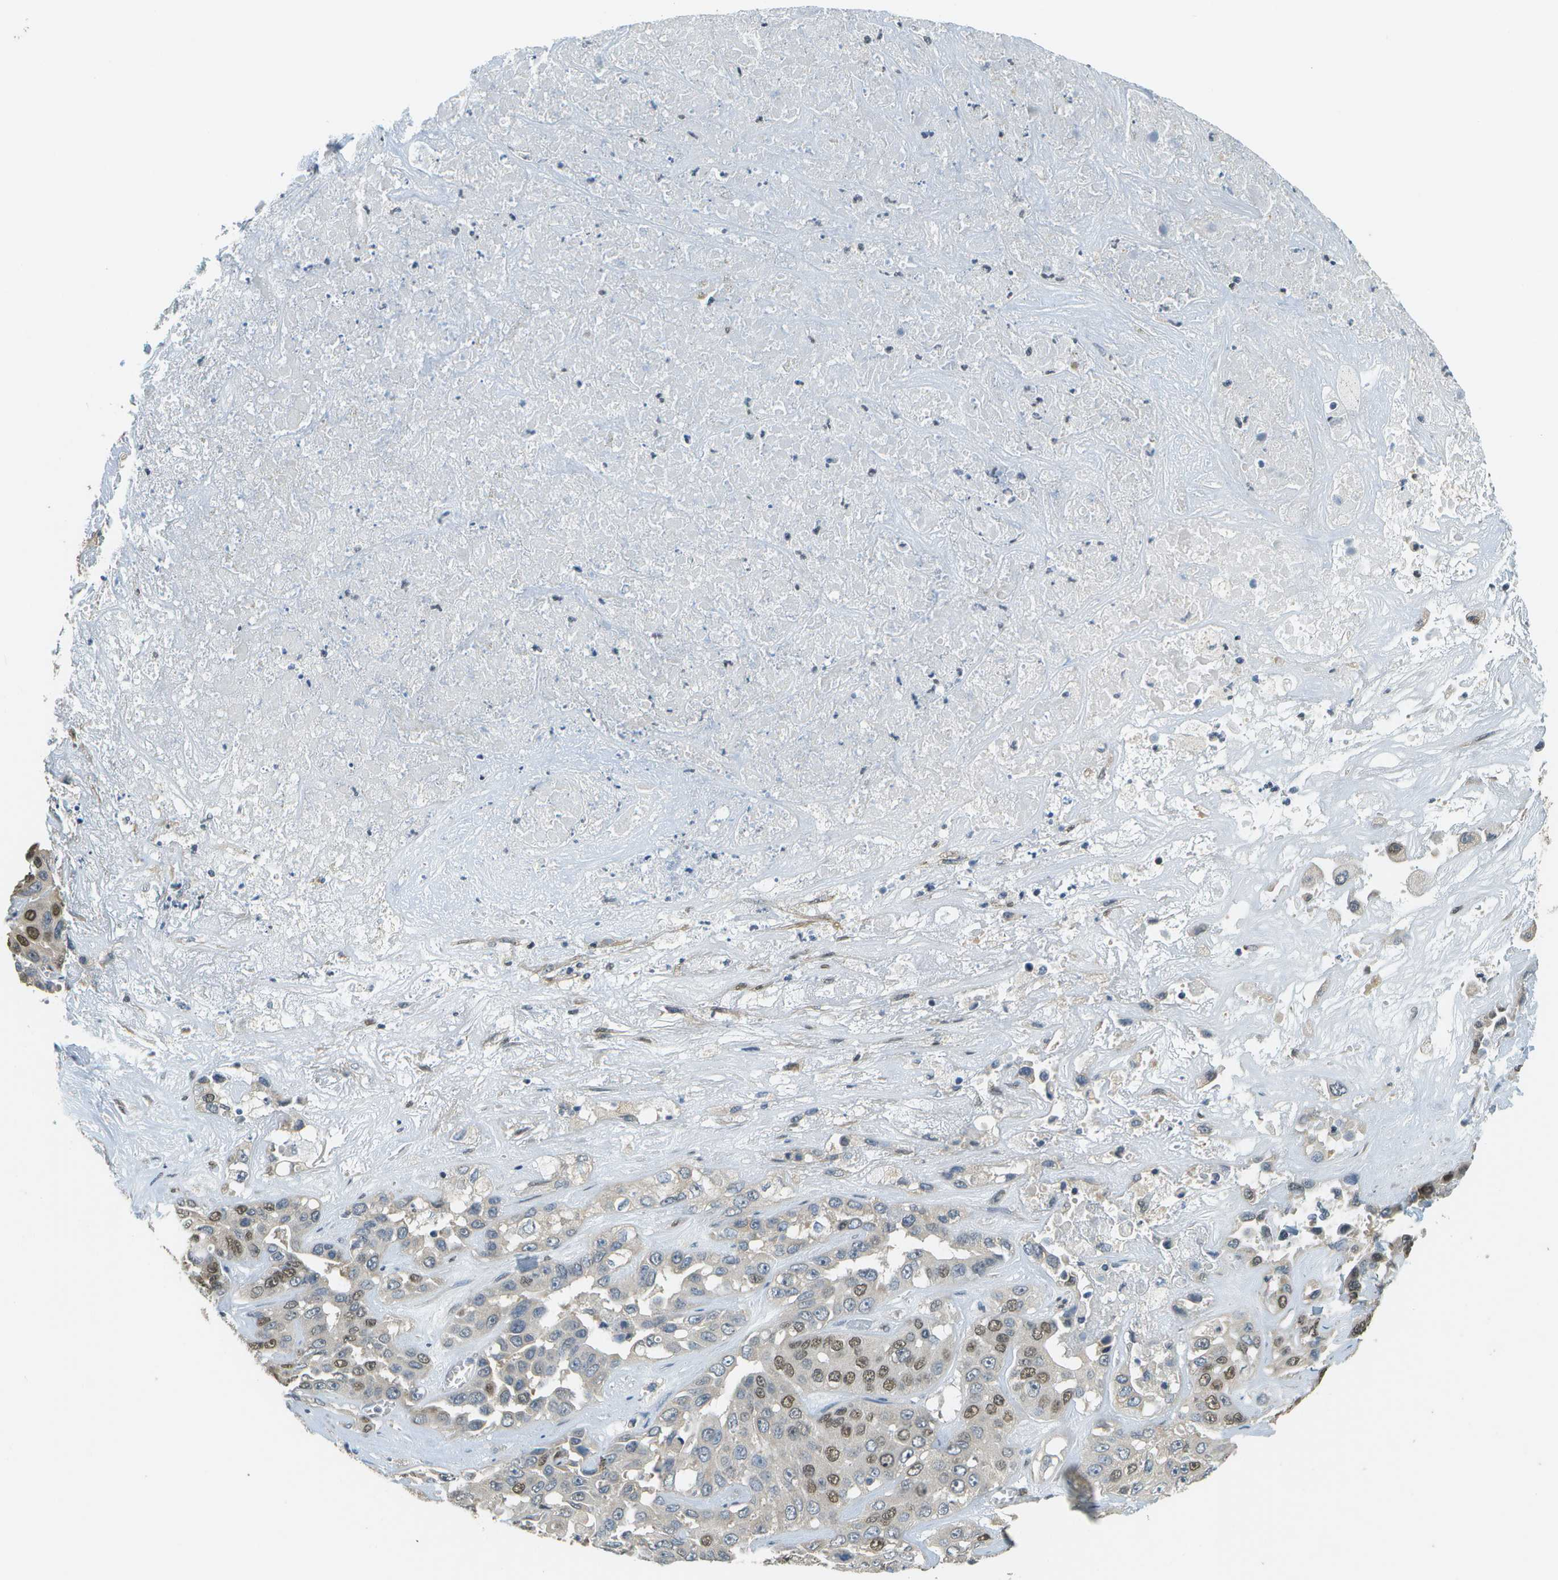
{"staining": {"intensity": "moderate", "quantity": ">75%", "location": "nuclear"}, "tissue": "liver cancer", "cell_type": "Tumor cells", "image_type": "cancer", "snomed": [{"axis": "morphology", "description": "Cholangiocarcinoma"}, {"axis": "topography", "description": "Liver"}], "caption": "There is medium levels of moderate nuclear expression in tumor cells of liver cancer (cholangiocarcinoma), as demonstrated by immunohistochemical staining (brown color).", "gene": "ABL2", "patient": {"sex": "female", "age": 52}}